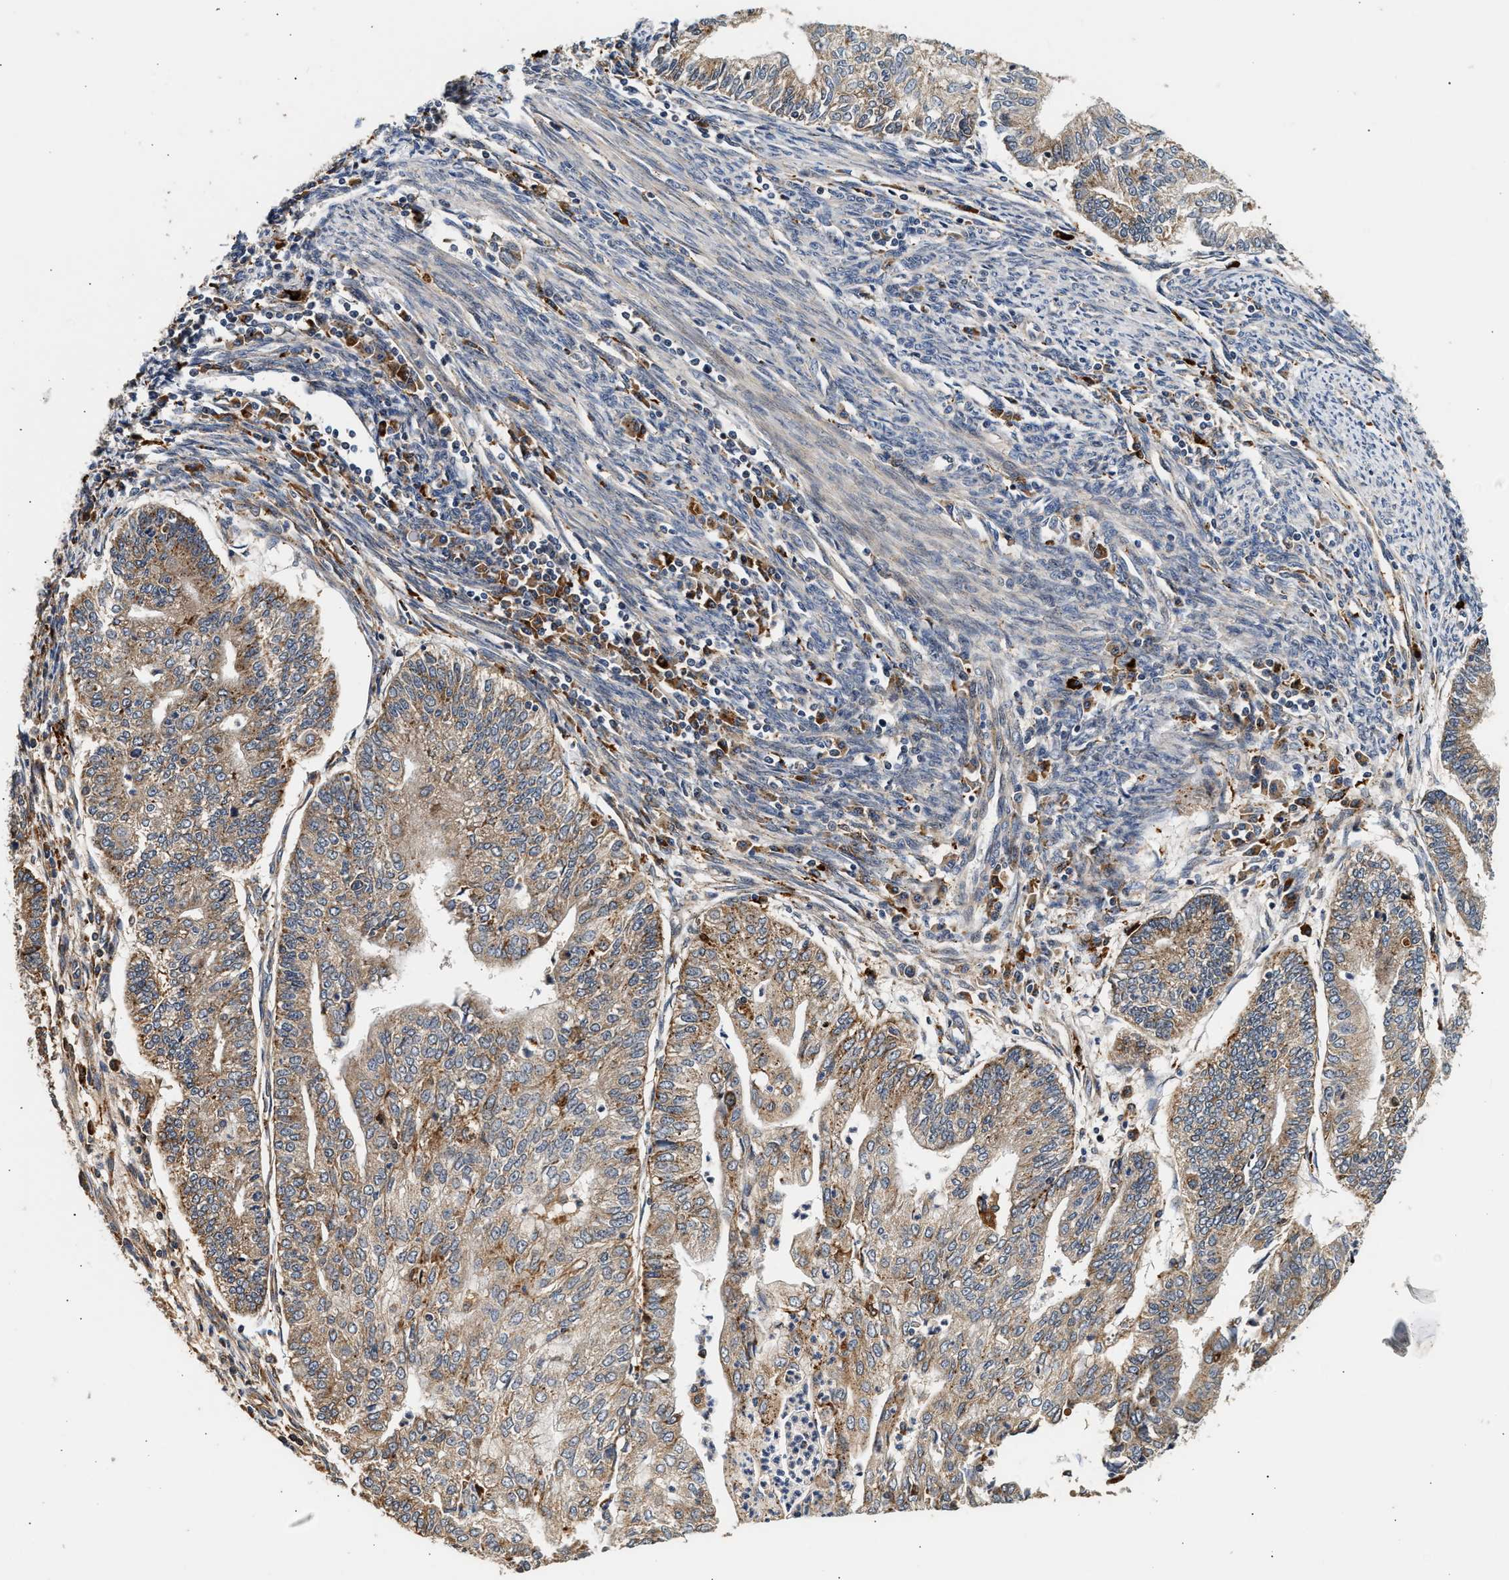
{"staining": {"intensity": "weak", "quantity": ">75%", "location": "cytoplasmic/membranous"}, "tissue": "endometrial cancer", "cell_type": "Tumor cells", "image_type": "cancer", "snomed": [{"axis": "morphology", "description": "Adenocarcinoma, NOS"}, {"axis": "topography", "description": "Endometrium"}], "caption": "A micrograph of endometrial cancer (adenocarcinoma) stained for a protein displays weak cytoplasmic/membranous brown staining in tumor cells.", "gene": "PLD3", "patient": {"sex": "female", "age": 59}}